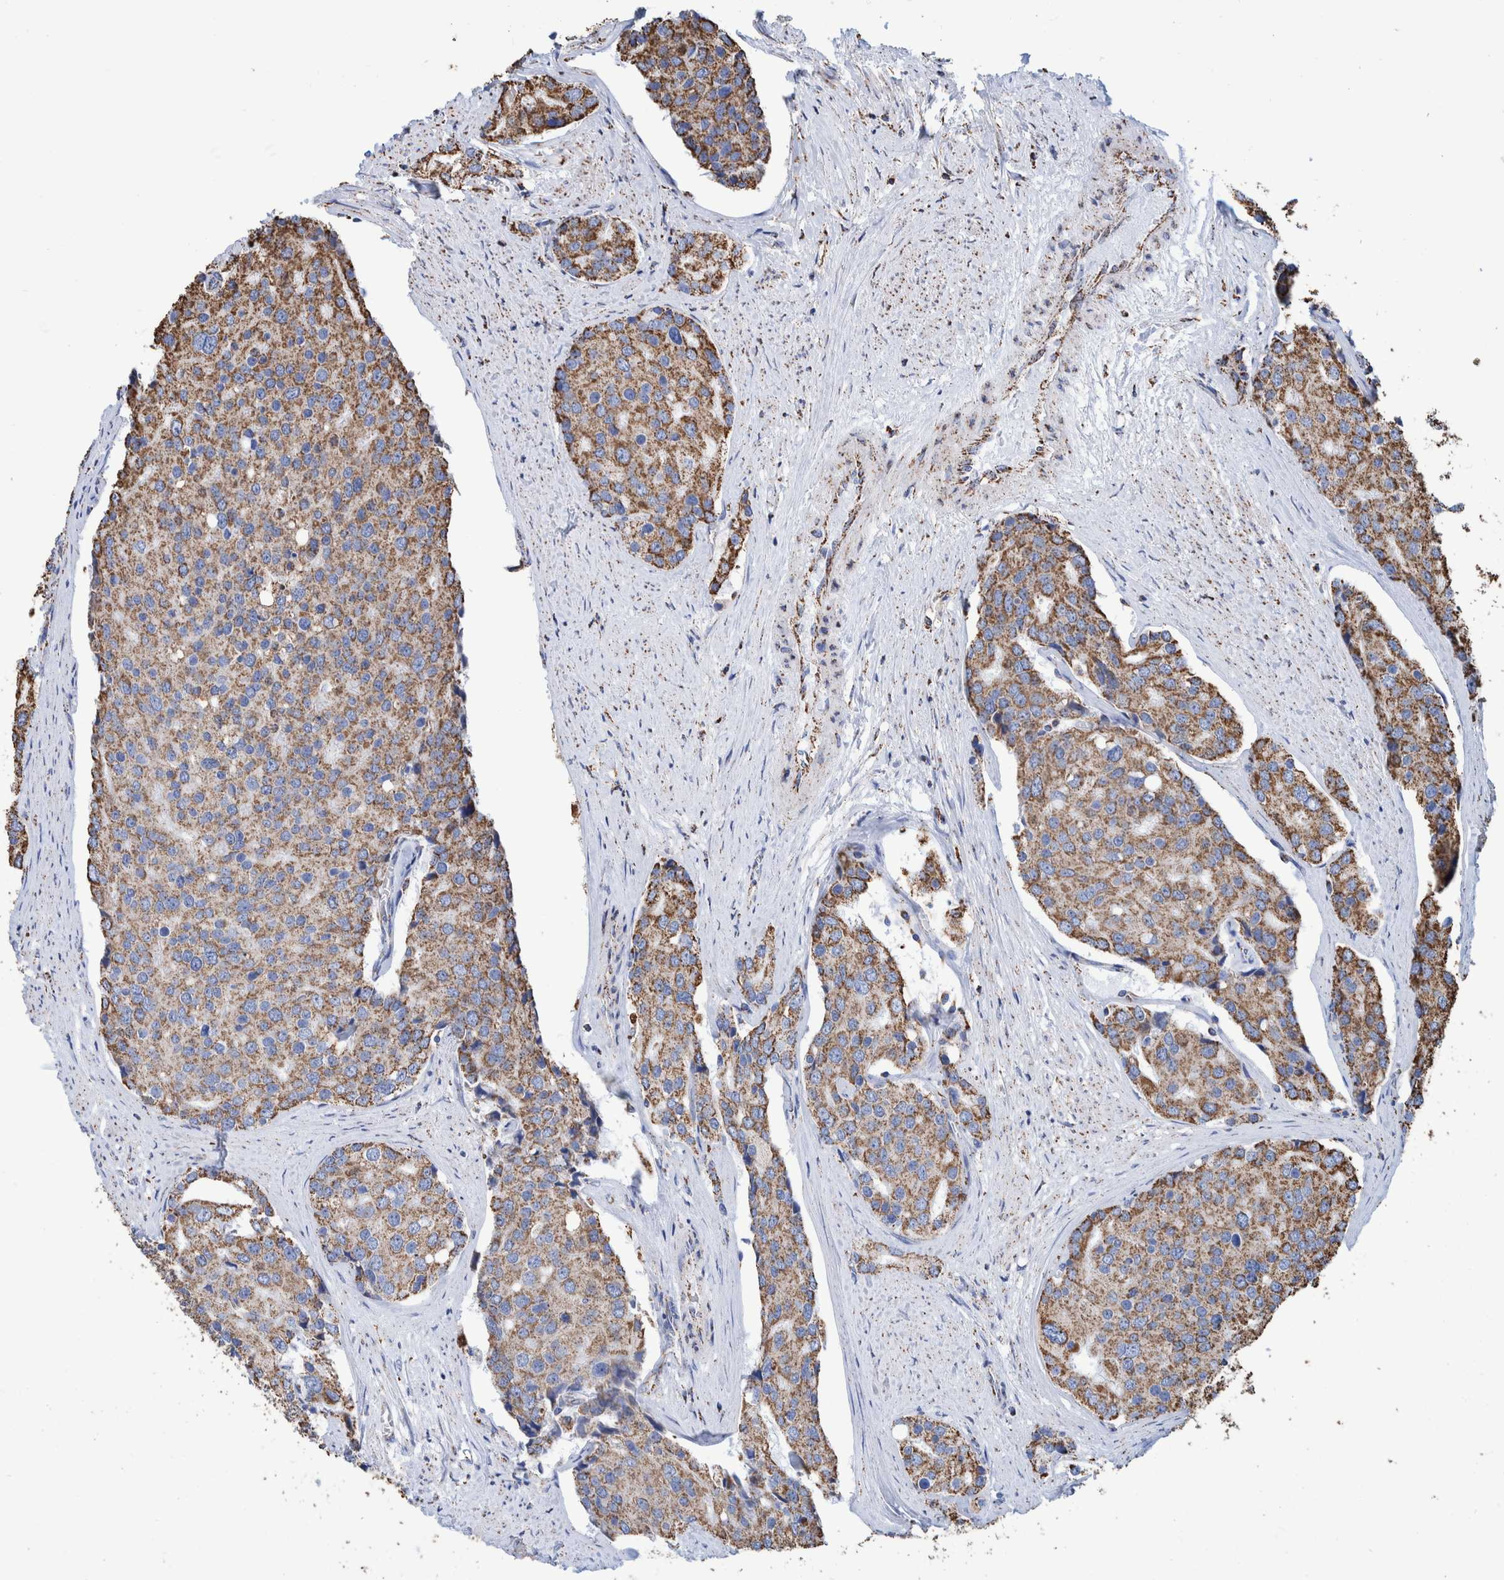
{"staining": {"intensity": "strong", "quantity": ">75%", "location": "cytoplasmic/membranous"}, "tissue": "prostate cancer", "cell_type": "Tumor cells", "image_type": "cancer", "snomed": [{"axis": "morphology", "description": "Adenocarcinoma, High grade"}, {"axis": "topography", "description": "Prostate"}], "caption": "DAB (3,3'-diaminobenzidine) immunohistochemical staining of human prostate adenocarcinoma (high-grade) exhibits strong cytoplasmic/membranous protein positivity in about >75% of tumor cells.", "gene": "VPS26C", "patient": {"sex": "male", "age": 50}}